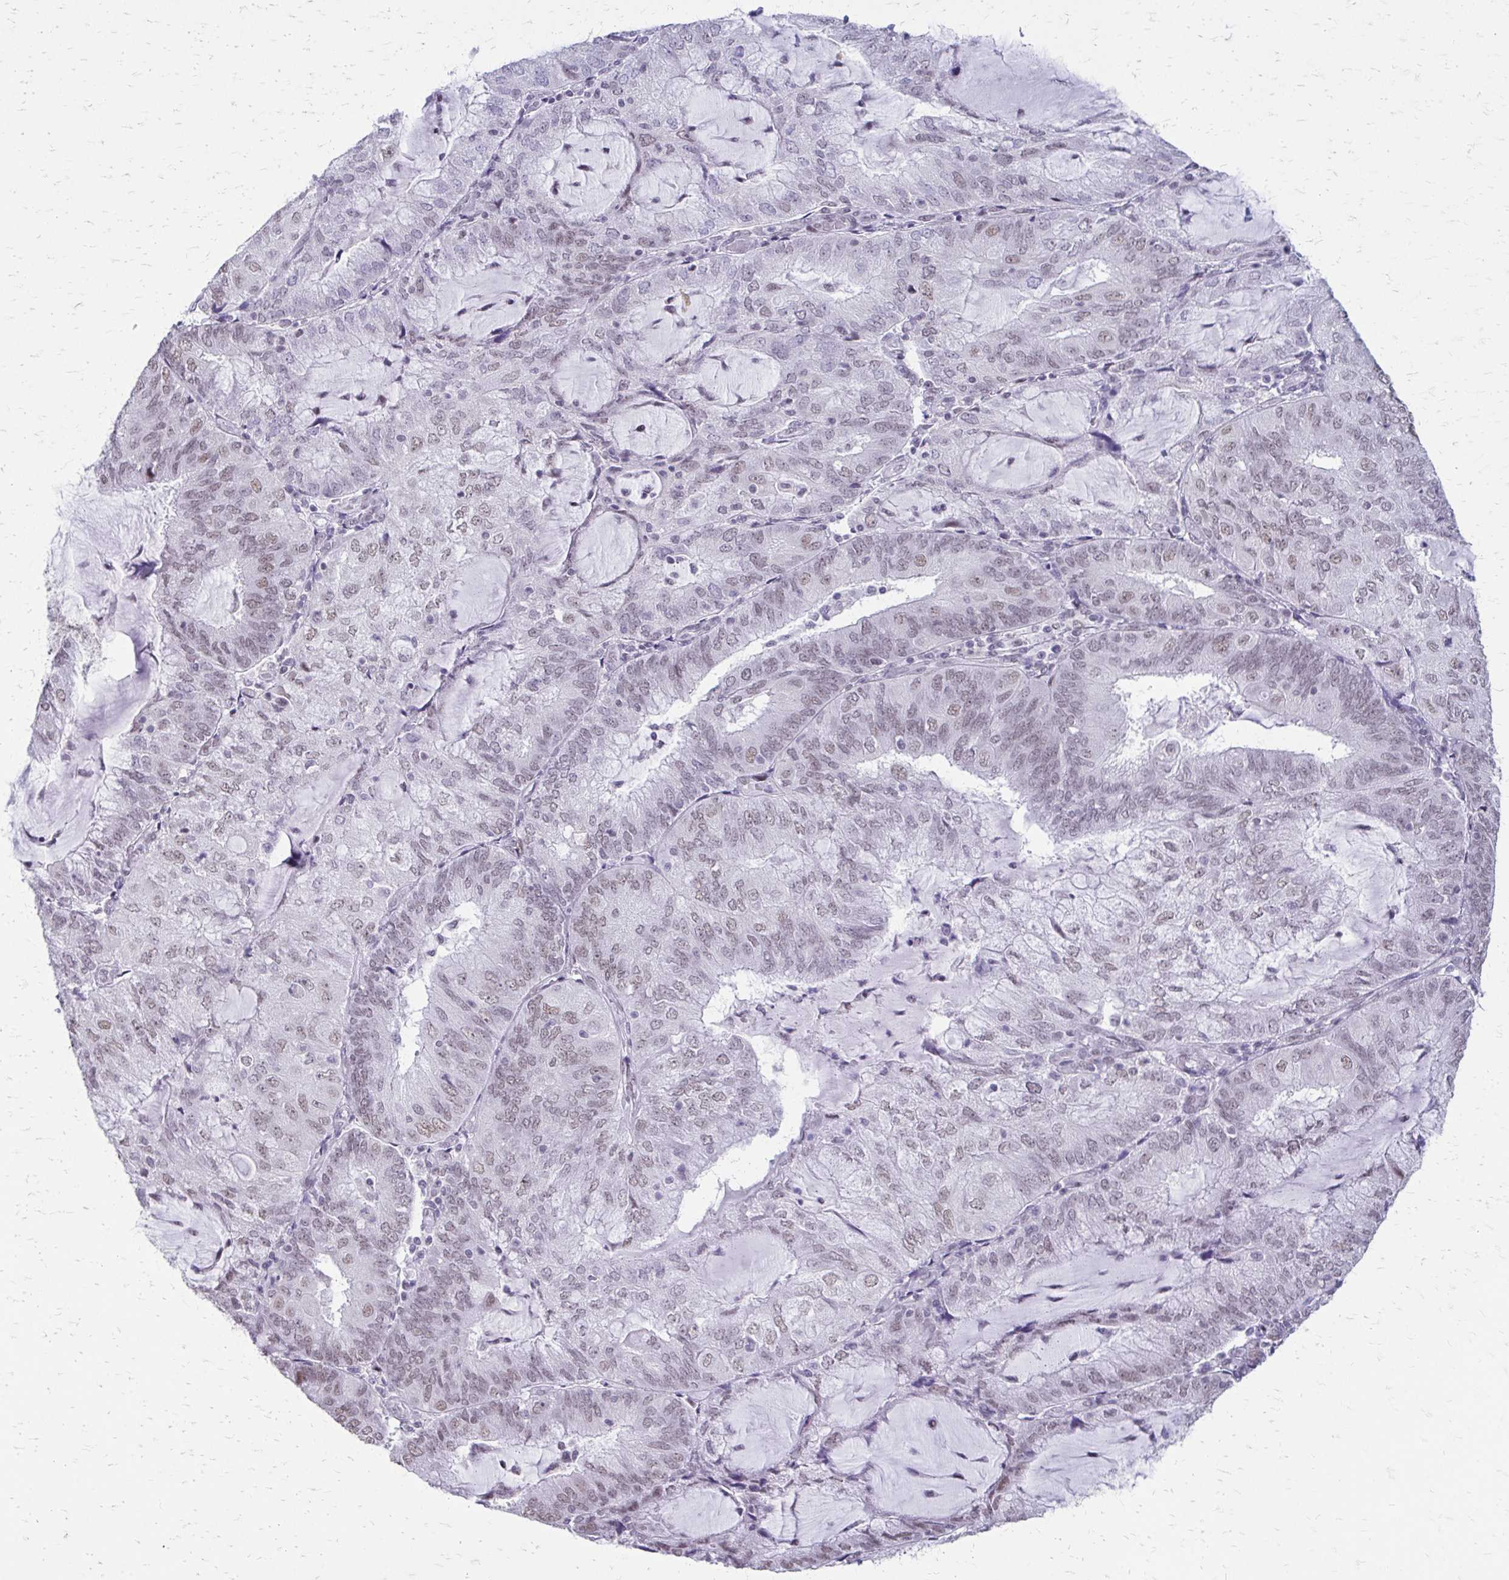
{"staining": {"intensity": "weak", "quantity": "25%-75%", "location": "nuclear"}, "tissue": "endometrial cancer", "cell_type": "Tumor cells", "image_type": "cancer", "snomed": [{"axis": "morphology", "description": "Adenocarcinoma, NOS"}, {"axis": "topography", "description": "Endometrium"}], "caption": "The micrograph displays immunohistochemical staining of endometrial cancer (adenocarcinoma). There is weak nuclear staining is present in about 25%-75% of tumor cells. The staining is performed using DAB brown chromogen to label protein expression. The nuclei are counter-stained blue using hematoxylin.", "gene": "SS18", "patient": {"sex": "female", "age": 81}}